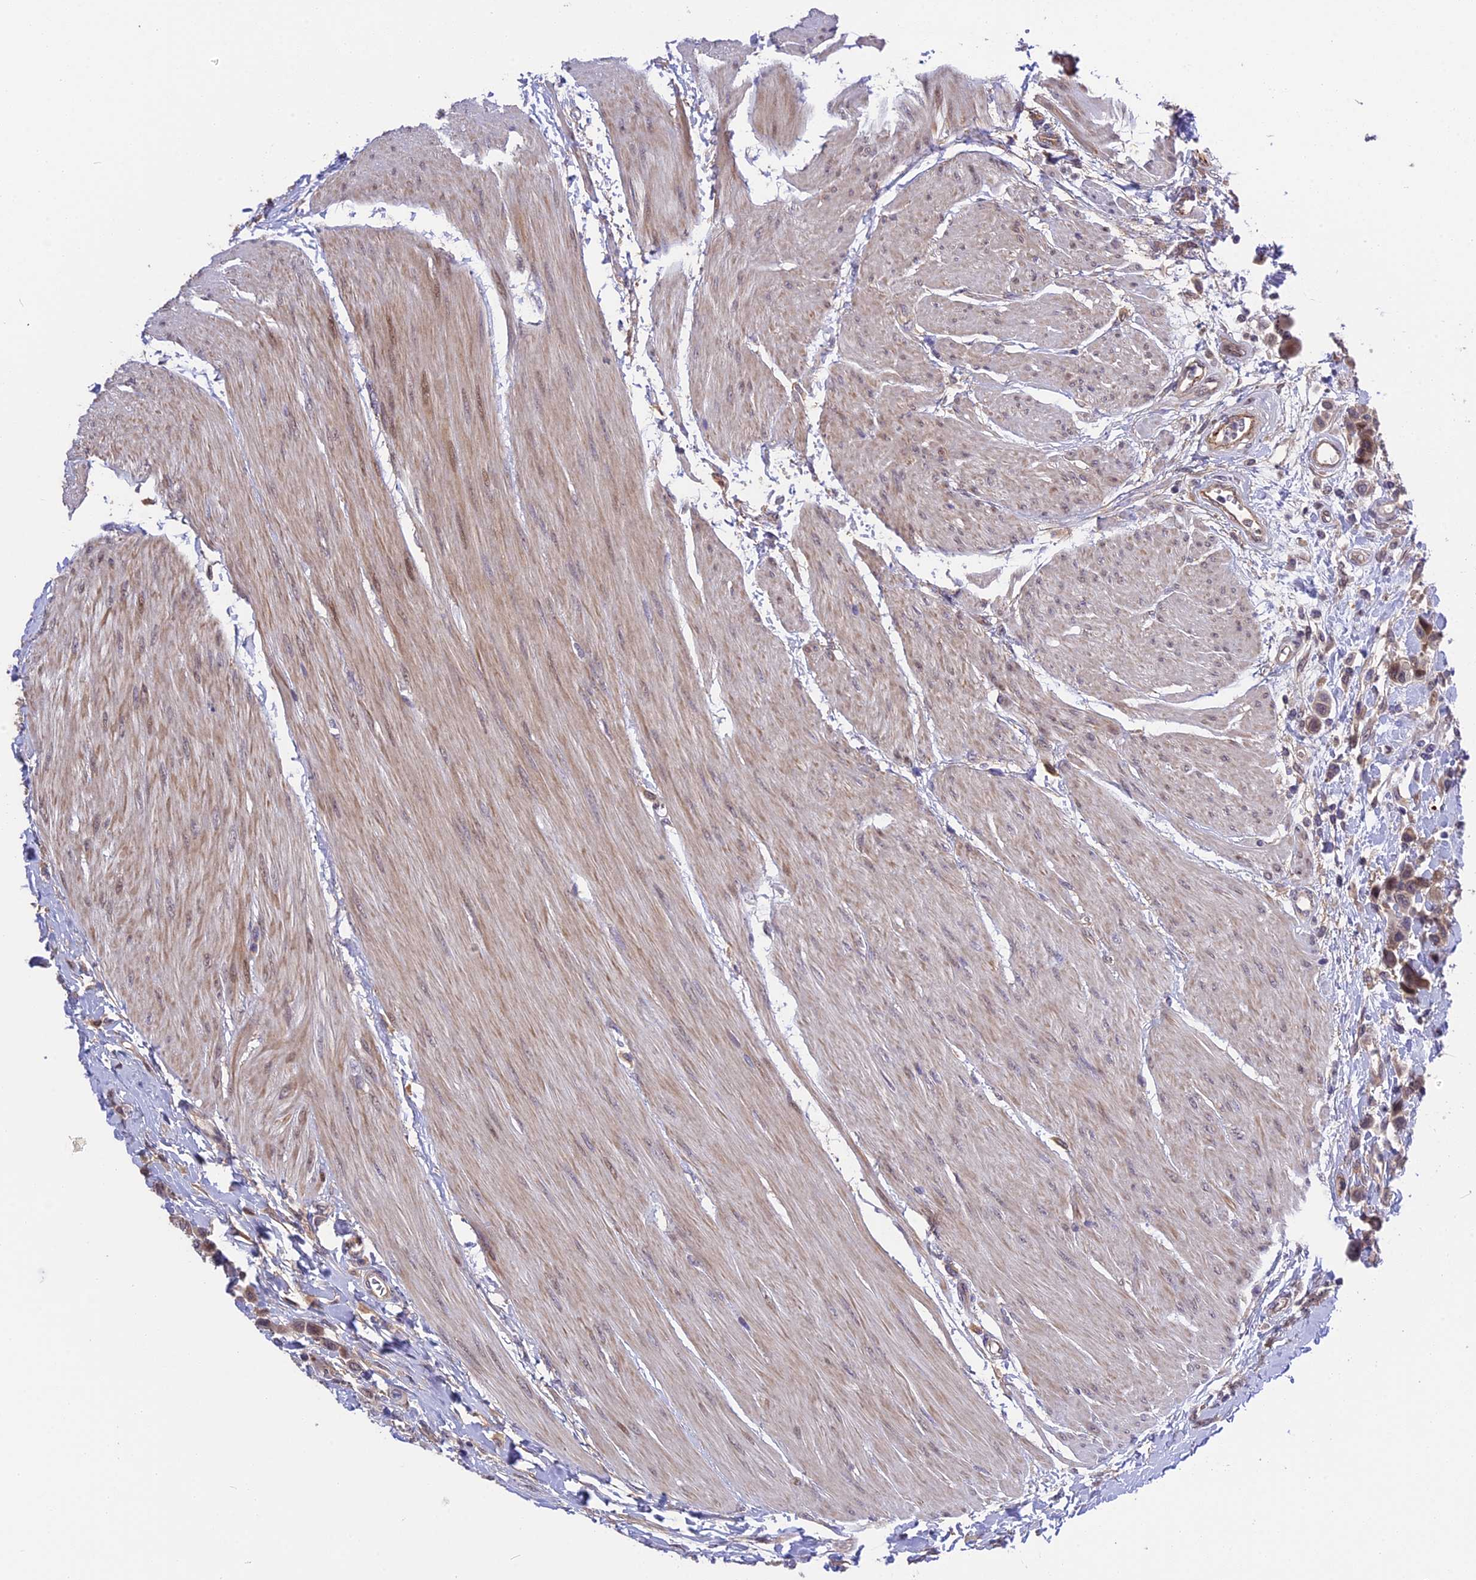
{"staining": {"intensity": "weak", "quantity": "<25%", "location": "cytoplasmic/membranous,nuclear"}, "tissue": "urothelial cancer", "cell_type": "Tumor cells", "image_type": "cancer", "snomed": [{"axis": "morphology", "description": "Urothelial carcinoma, High grade"}, {"axis": "topography", "description": "Urinary bladder"}], "caption": "Histopathology image shows no significant protein expression in tumor cells of urothelial cancer.", "gene": "MFSD2A", "patient": {"sex": "male", "age": 50}}